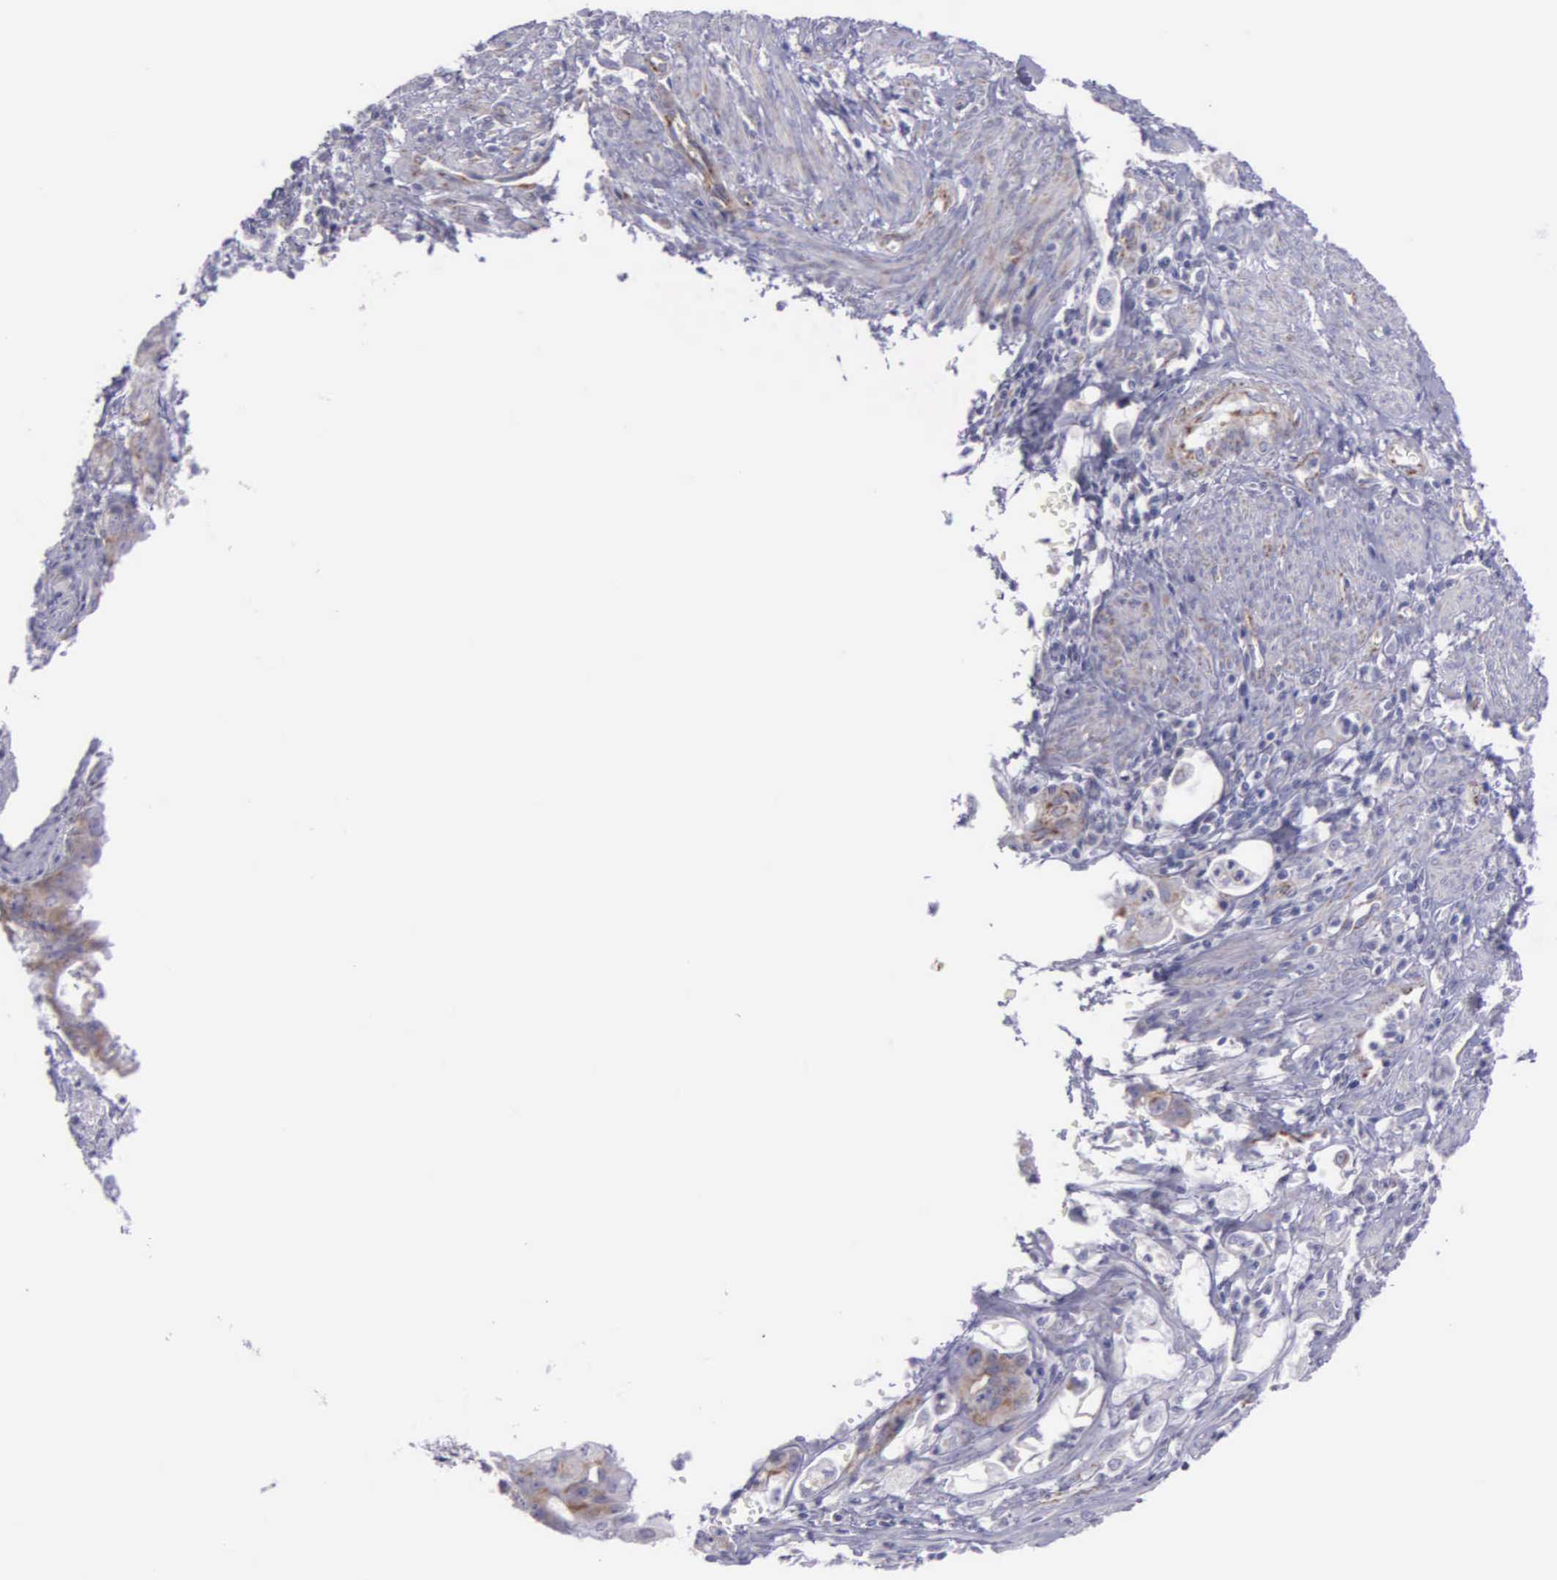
{"staining": {"intensity": "weak", "quantity": "25%-75%", "location": "cytoplasmic/membranous"}, "tissue": "endometrial cancer", "cell_type": "Tumor cells", "image_type": "cancer", "snomed": [{"axis": "morphology", "description": "Adenocarcinoma, NOS"}, {"axis": "topography", "description": "Endometrium"}], "caption": "Human endometrial cancer (adenocarcinoma) stained for a protein (brown) demonstrates weak cytoplasmic/membranous positive positivity in about 25%-75% of tumor cells.", "gene": "SYNJ2BP", "patient": {"sex": "female", "age": 75}}